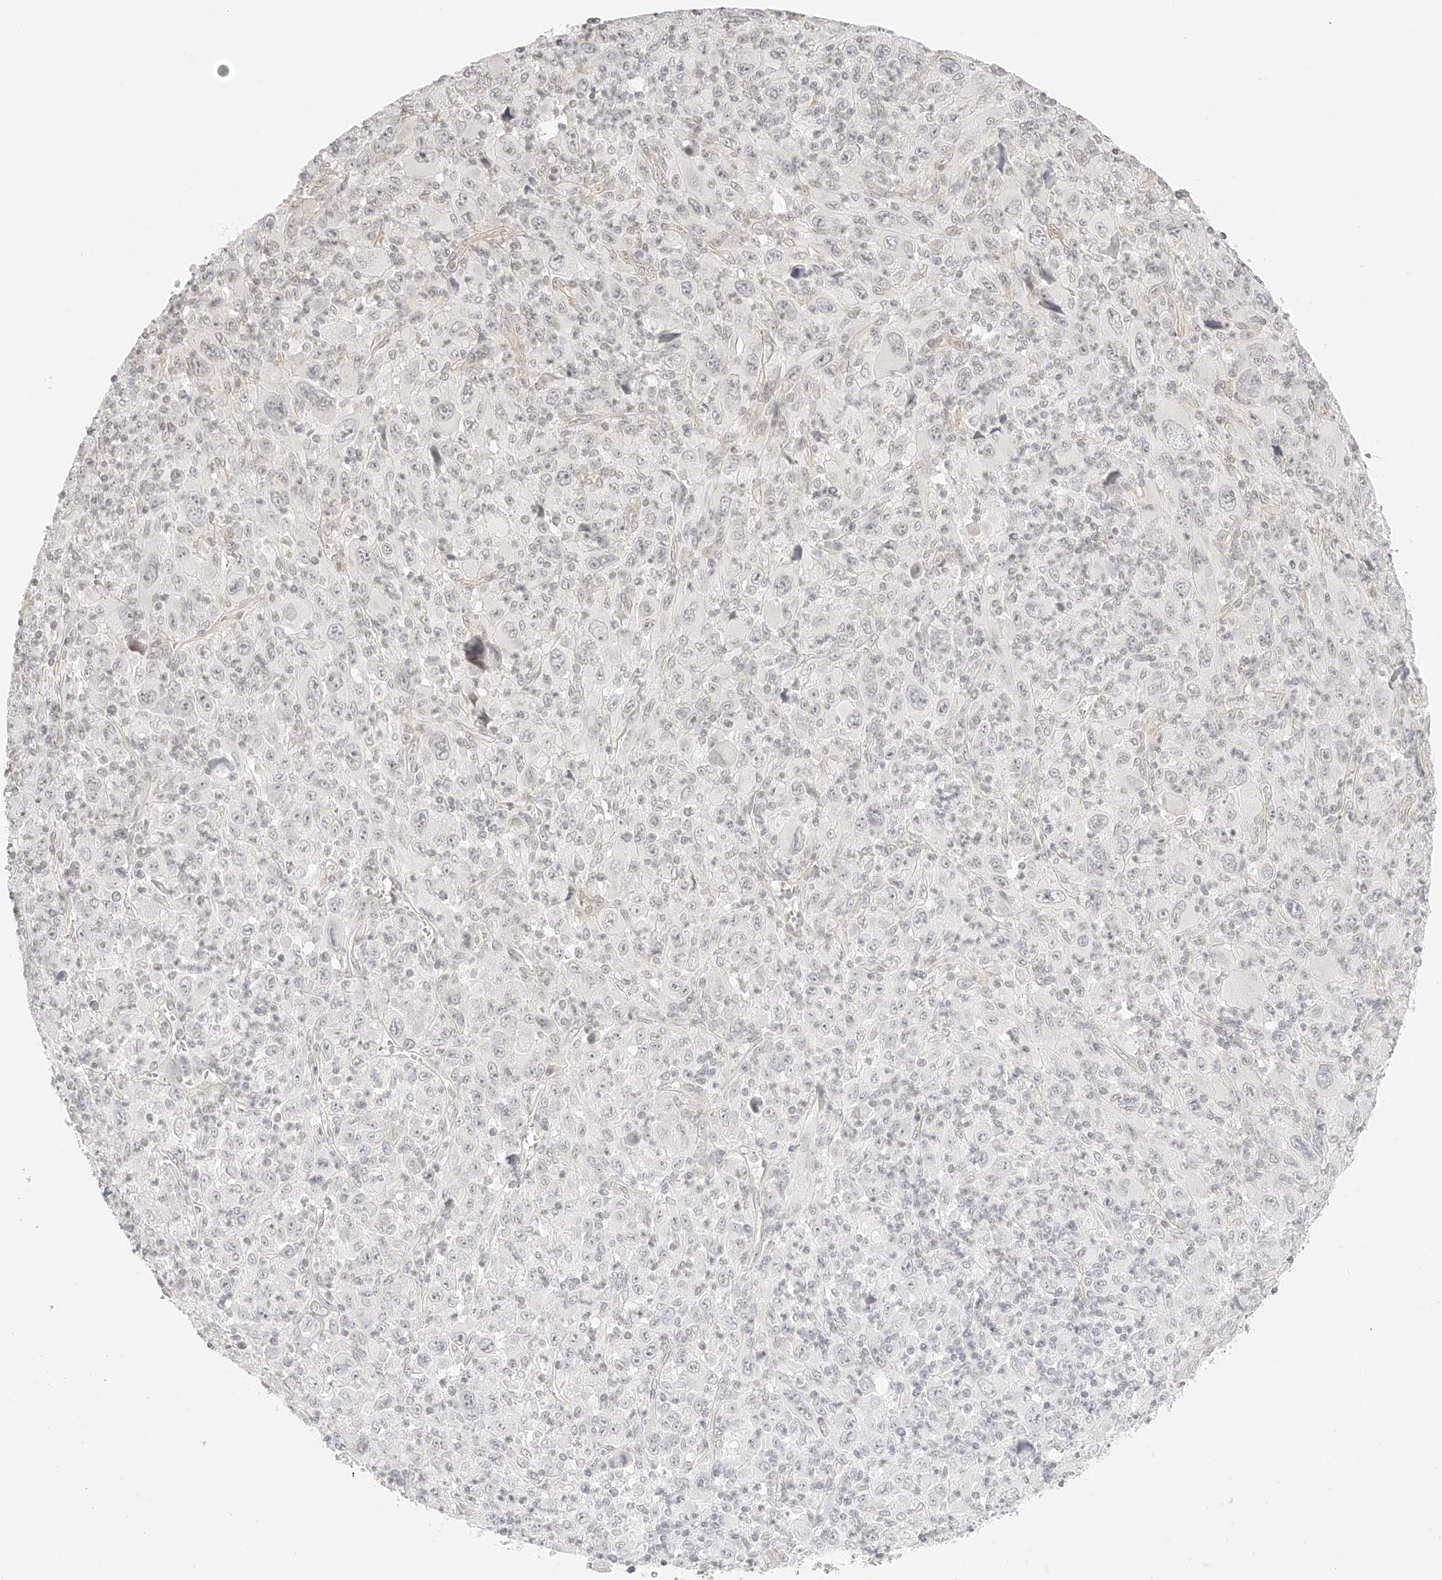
{"staining": {"intensity": "negative", "quantity": "none", "location": "none"}, "tissue": "melanoma", "cell_type": "Tumor cells", "image_type": "cancer", "snomed": [{"axis": "morphology", "description": "Malignant melanoma, Metastatic site"}, {"axis": "topography", "description": "Skin"}], "caption": "This image is of melanoma stained with immunohistochemistry (IHC) to label a protein in brown with the nuclei are counter-stained blue. There is no positivity in tumor cells.", "gene": "ZFP69", "patient": {"sex": "female", "age": 56}}